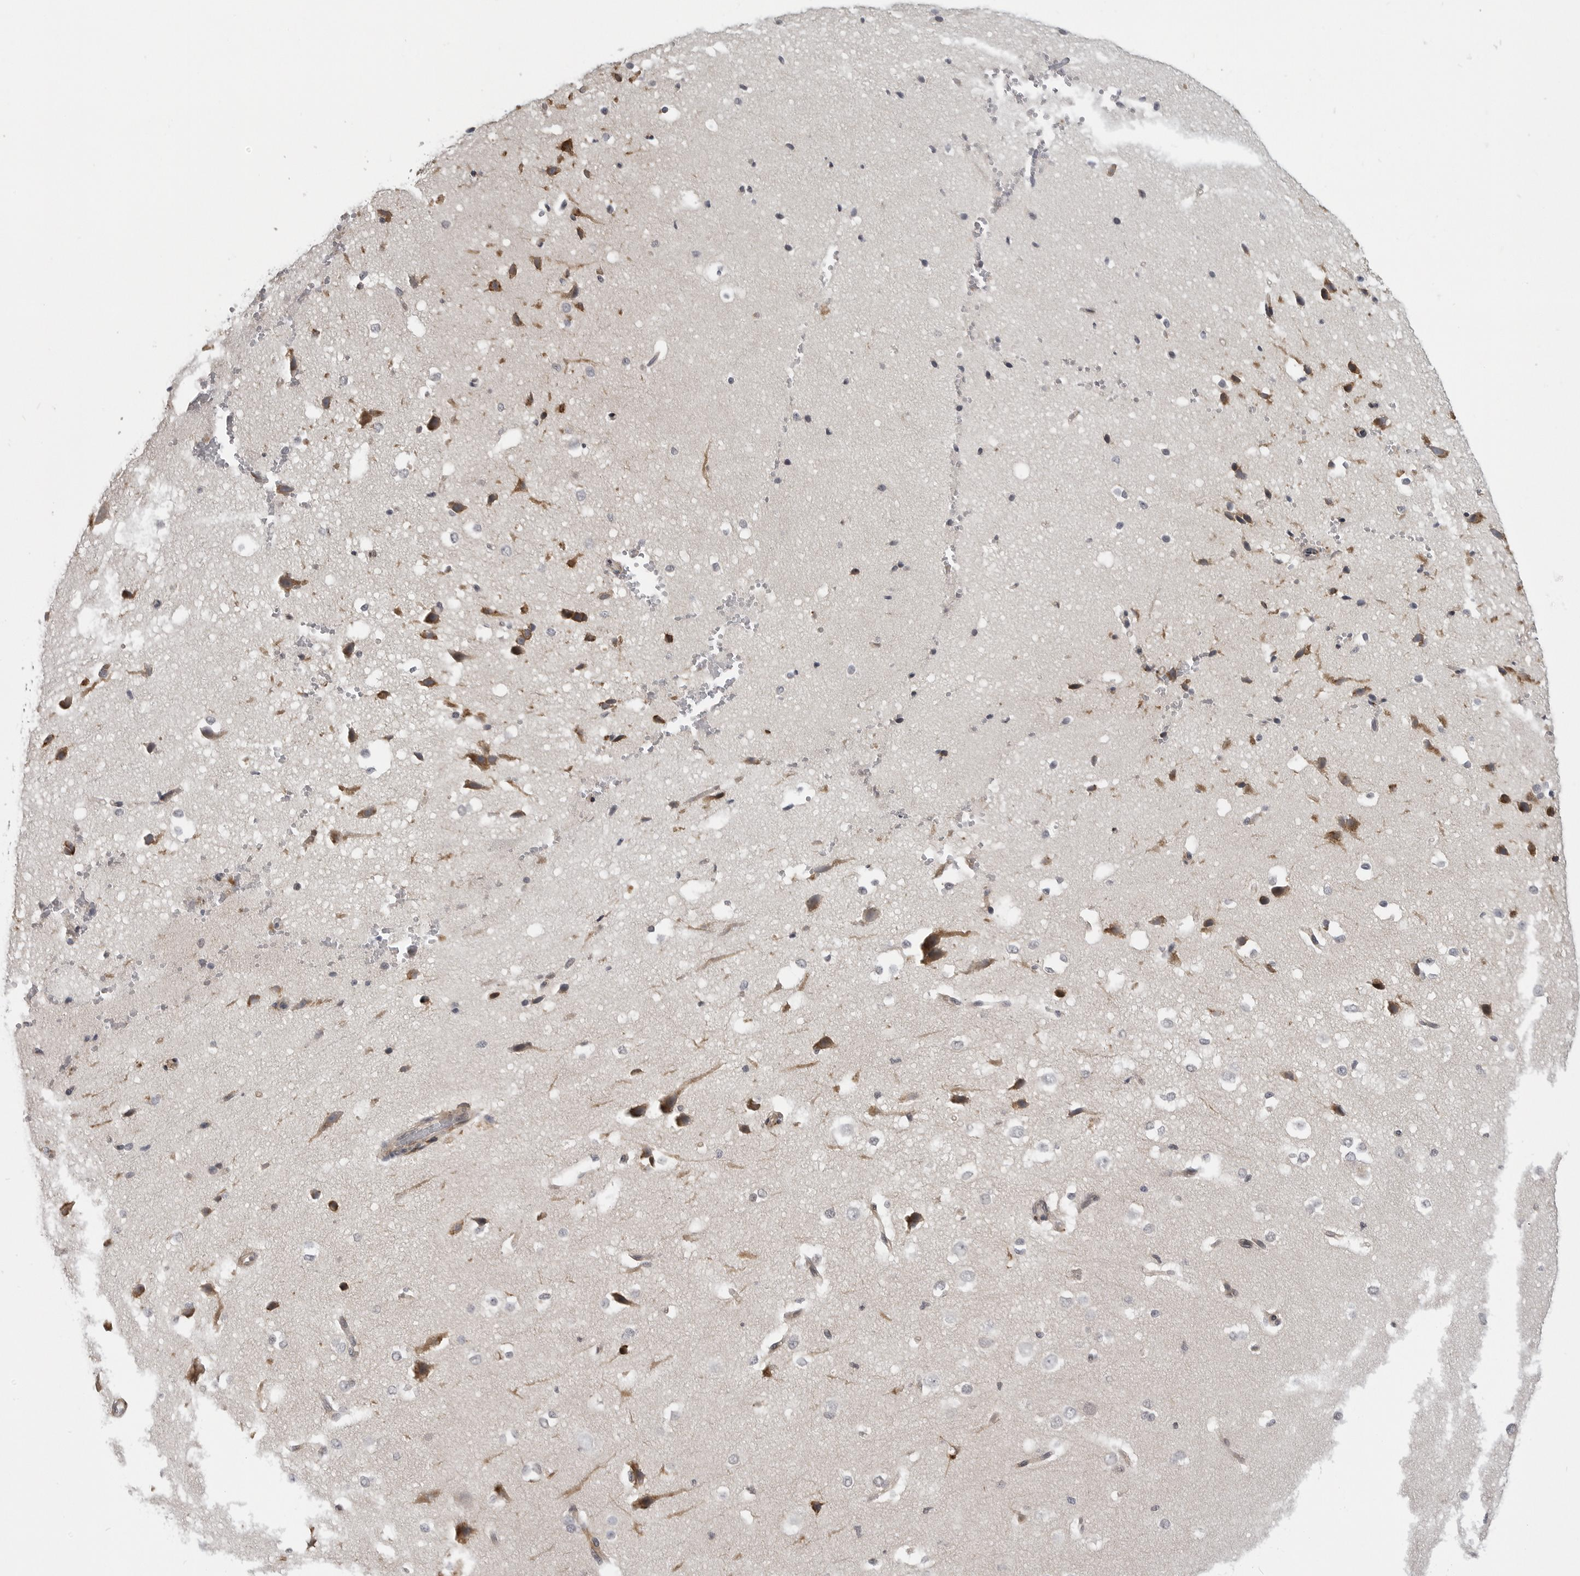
{"staining": {"intensity": "weak", "quantity": ">75%", "location": "cytoplasmic/membranous"}, "tissue": "cerebral cortex", "cell_type": "Endothelial cells", "image_type": "normal", "snomed": [{"axis": "morphology", "description": "Normal tissue, NOS"}, {"axis": "morphology", "description": "Developmental malformation"}, {"axis": "topography", "description": "Cerebral cortex"}], "caption": "An IHC photomicrograph of benign tissue is shown. Protein staining in brown highlights weak cytoplasmic/membranous positivity in cerebral cortex within endothelial cells.", "gene": "CEP295NL", "patient": {"sex": "female", "age": 30}}